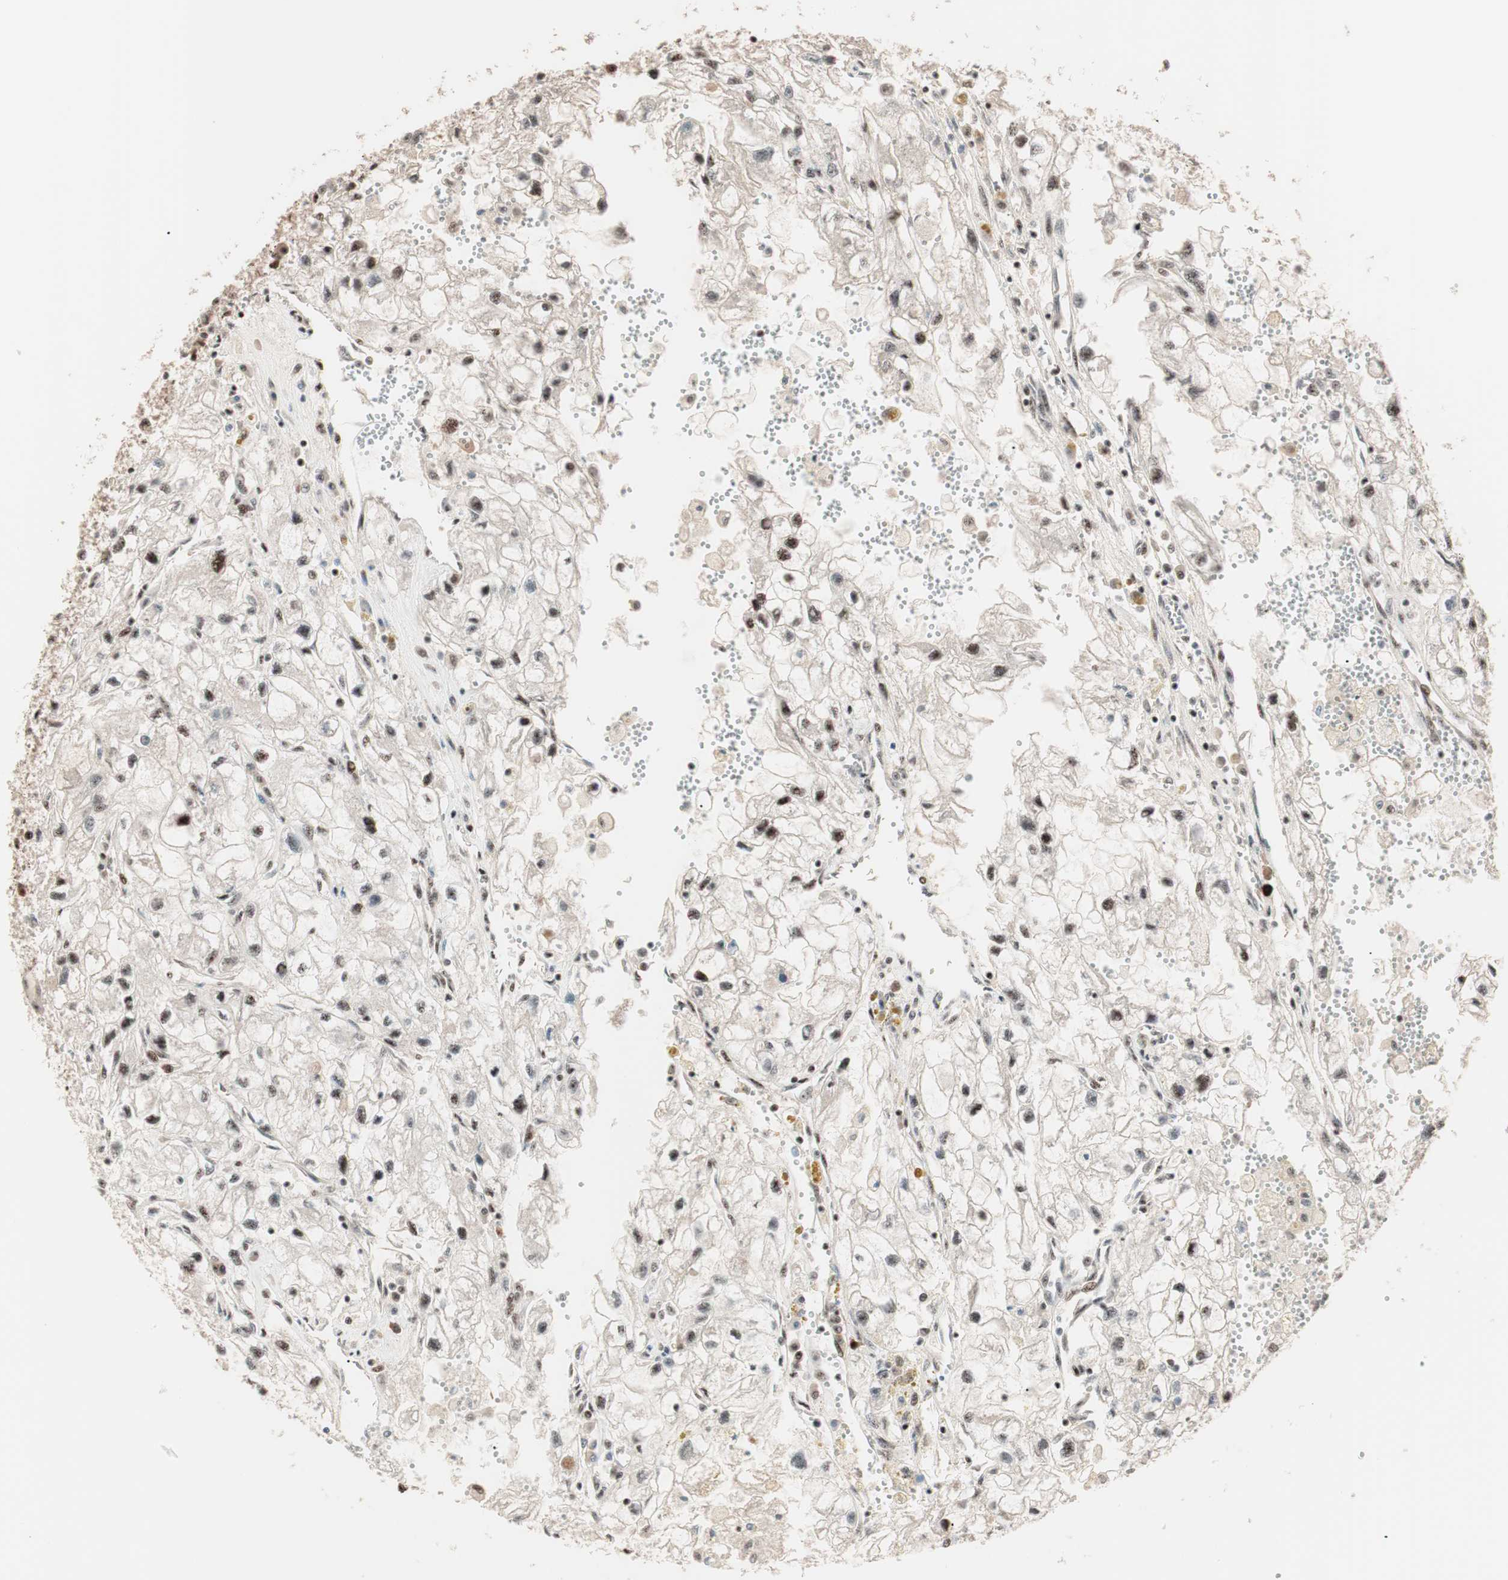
{"staining": {"intensity": "moderate", "quantity": "<25%", "location": "nuclear"}, "tissue": "renal cancer", "cell_type": "Tumor cells", "image_type": "cancer", "snomed": [{"axis": "morphology", "description": "Adenocarcinoma, NOS"}, {"axis": "topography", "description": "Kidney"}], "caption": "Immunohistochemical staining of renal adenocarcinoma shows low levels of moderate nuclear expression in approximately <25% of tumor cells.", "gene": "NR5A2", "patient": {"sex": "female", "age": 70}}